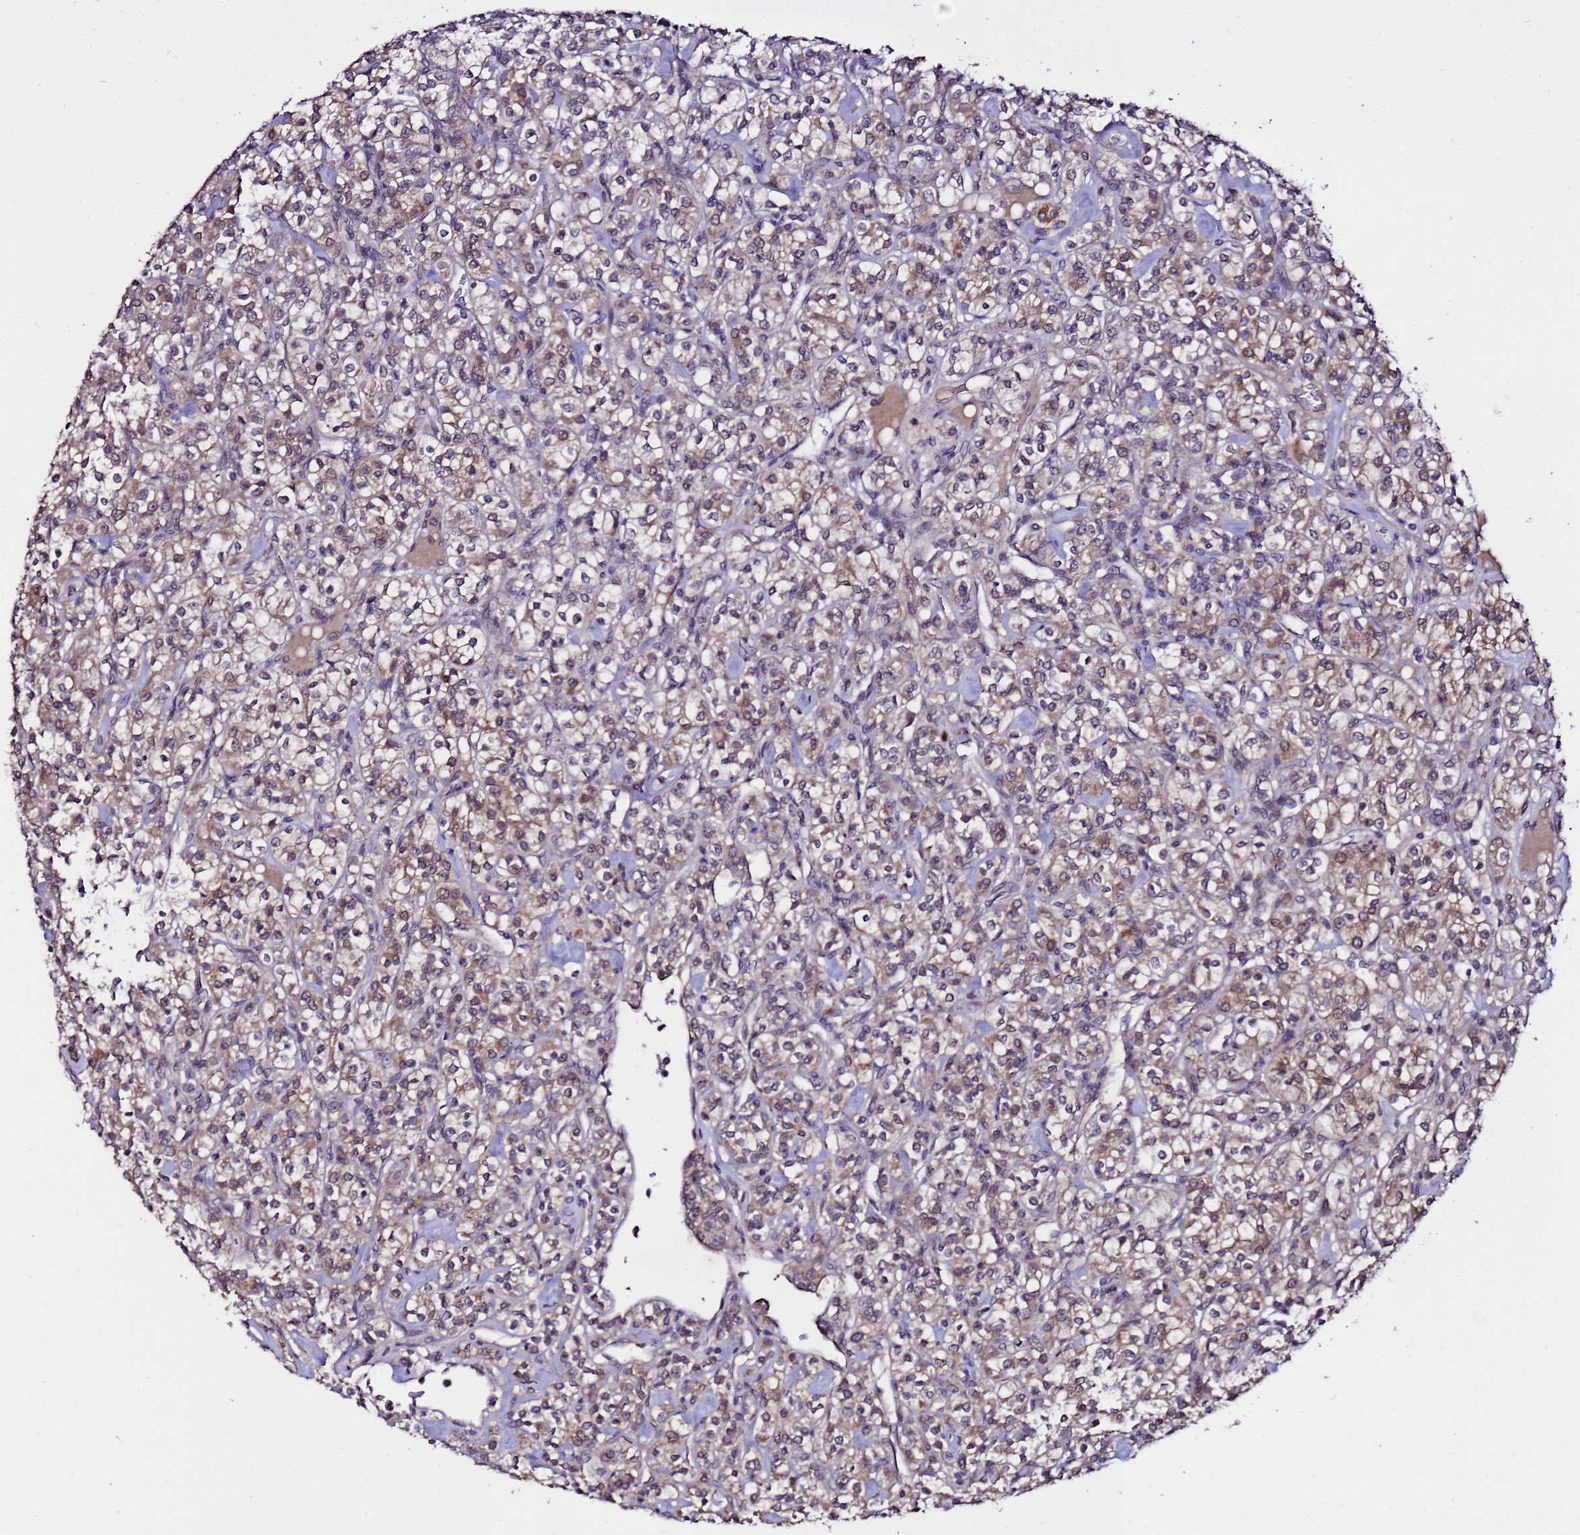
{"staining": {"intensity": "moderate", "quantity": ">75%", "location": "cytoplasmic/membranous,nuclear"}, "tissue": "renal cancer", "cell_type": "Tumor cells", "image_type": "cancer", "snomed": [{"axis": "morphology", "description": "Adenocarcinoma, NOS"}, {"axis": "topography", "description": "Kidney"}], "caption": "A brown stain highlights moderate cytoplasmic/membranous and nuclear staining of a protein in renal adenocarcinoma tumor cells.", "gene": "ZNF329", "patient": {"sex": "male", "age": 77}}